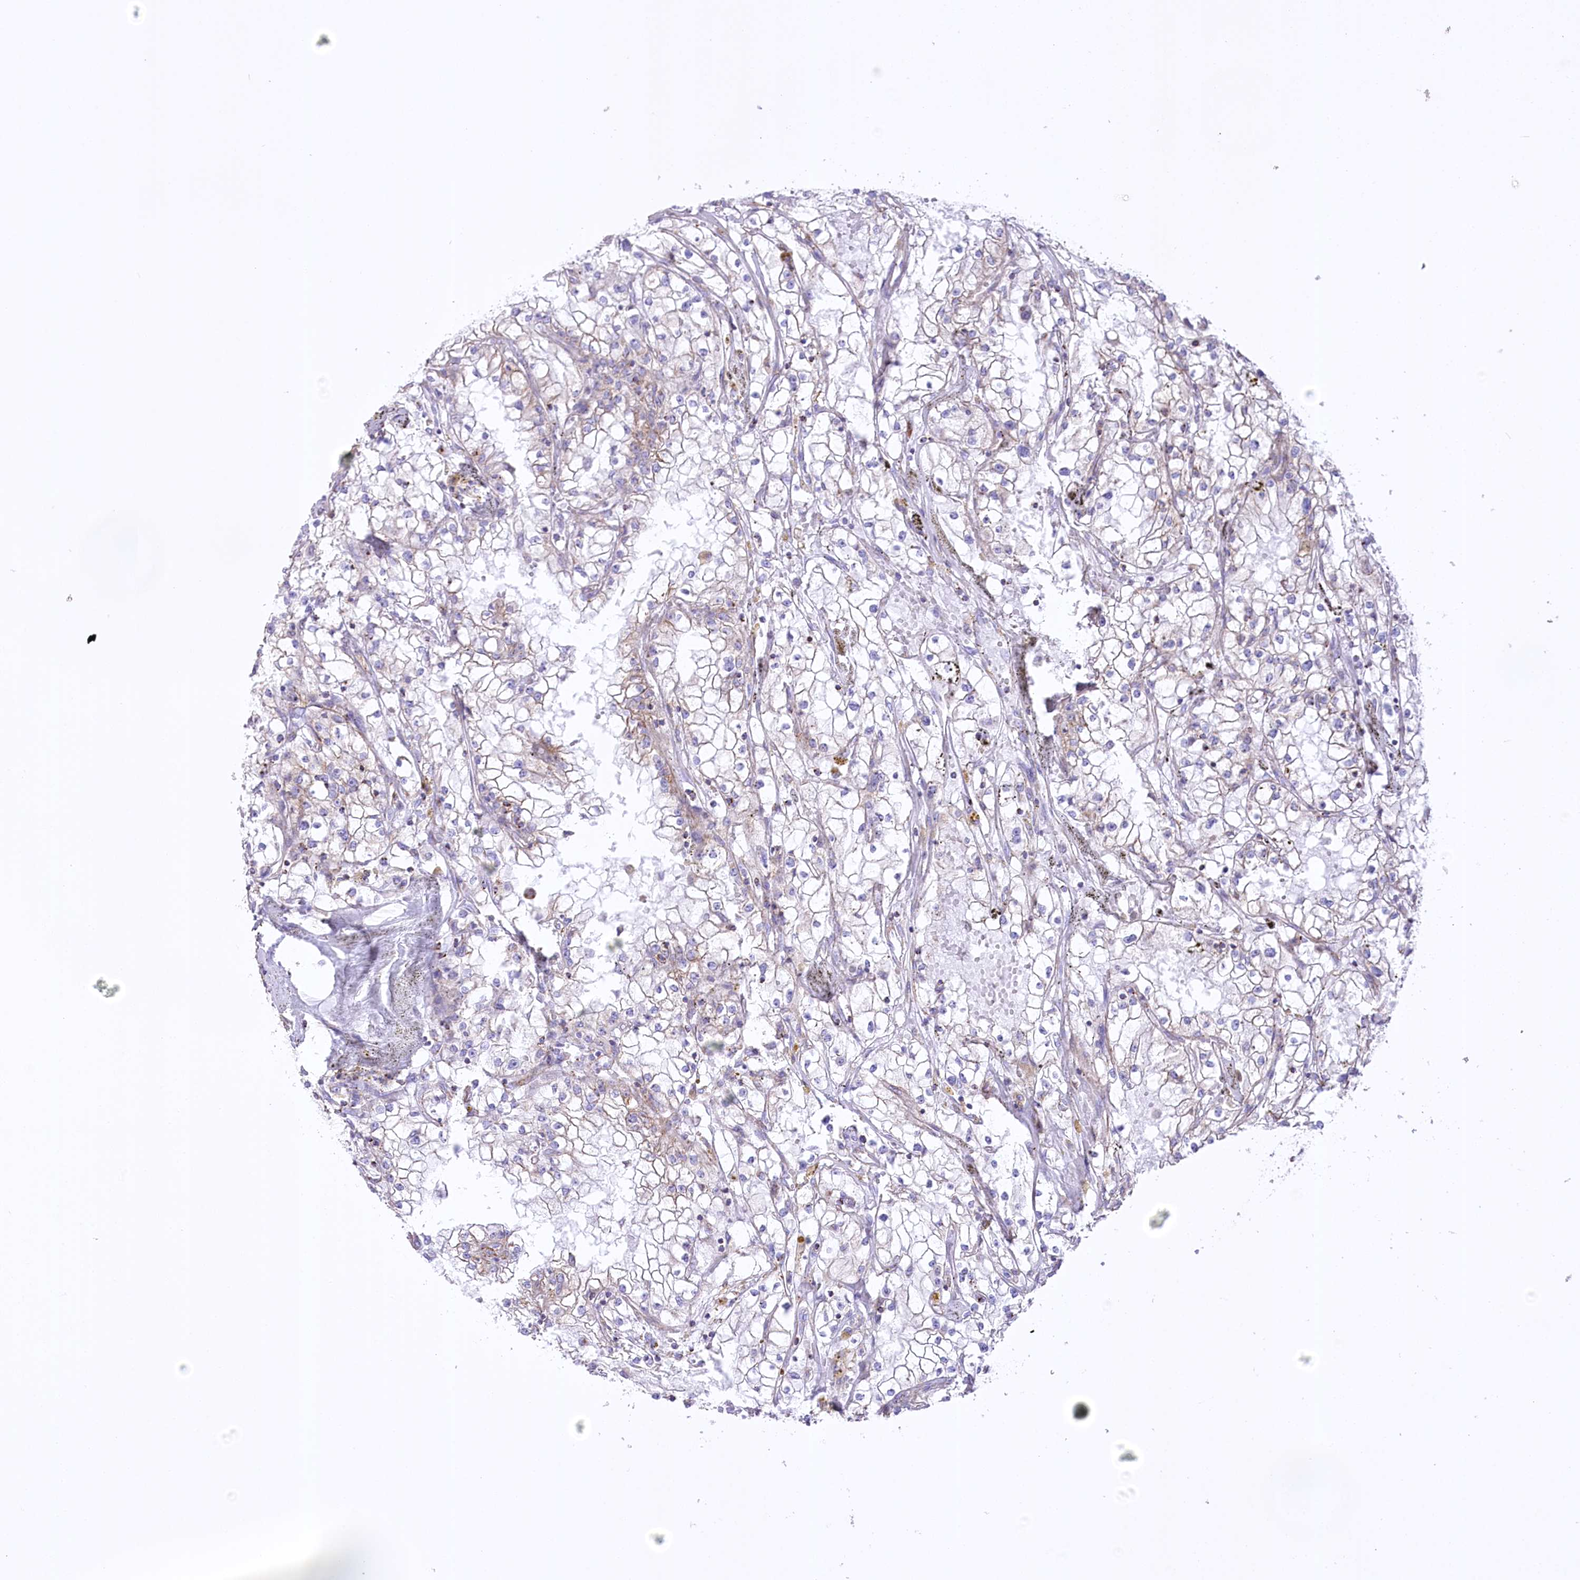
{"staining": {"intensity": "negative", "quantity": "none", "location": "none"}, "tissue": "renal cancer", "cell_type": "Tumor cells", "image_type": "cancer", "snomed": [{"axis": "morphology", "description": "Adenocarcinoma, NOS"}, {"axis": "topography", "description": "Kidney"}], "caption": "Renal cancer (adenocarcinoma) was stained to show a protein in brown. There is no significant staining in tumor cells.", "gene": "FAM216A", "patient": {"sex": "male", "age": 56}}